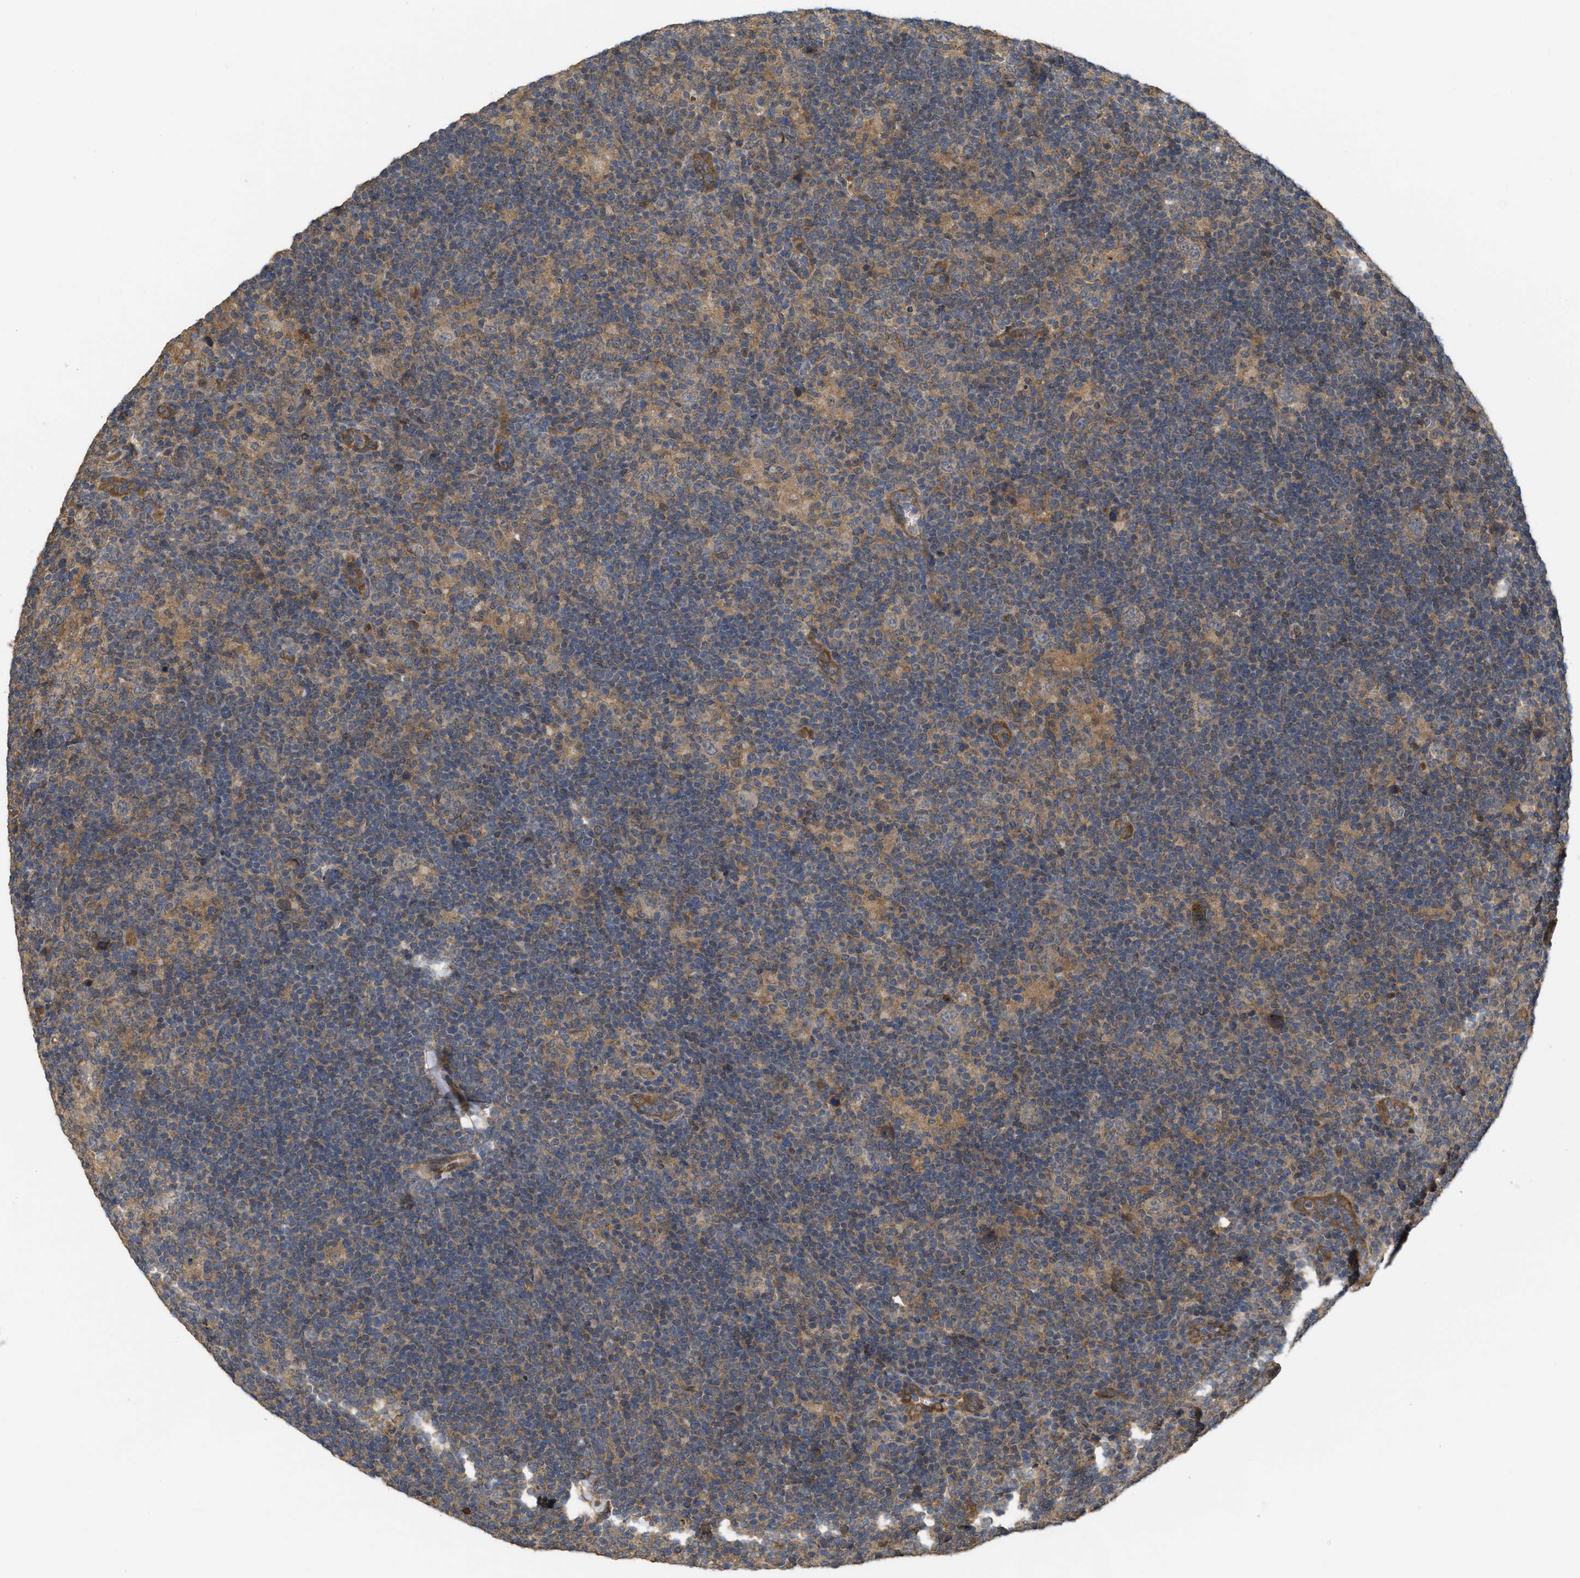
{"staining": {"intensity": "weak", "quantity": "<25%", "location": "cytoplasmic/membranous"}, "tissue": "lymphoma", "cell_type": "Tumor cells", "image_type": "cancer", "snomed": [{"axis": "morphology", "description": "Hodgkin's disease, NOS"}, {"axis": "topography", "description": "Lymph node"}], "caption": "Immunohistochemistry (IHC) of lymphoma shows no expression in tumor cells.", "gene": "FZD6", "patient": {"sex": "female", "age": 57}}